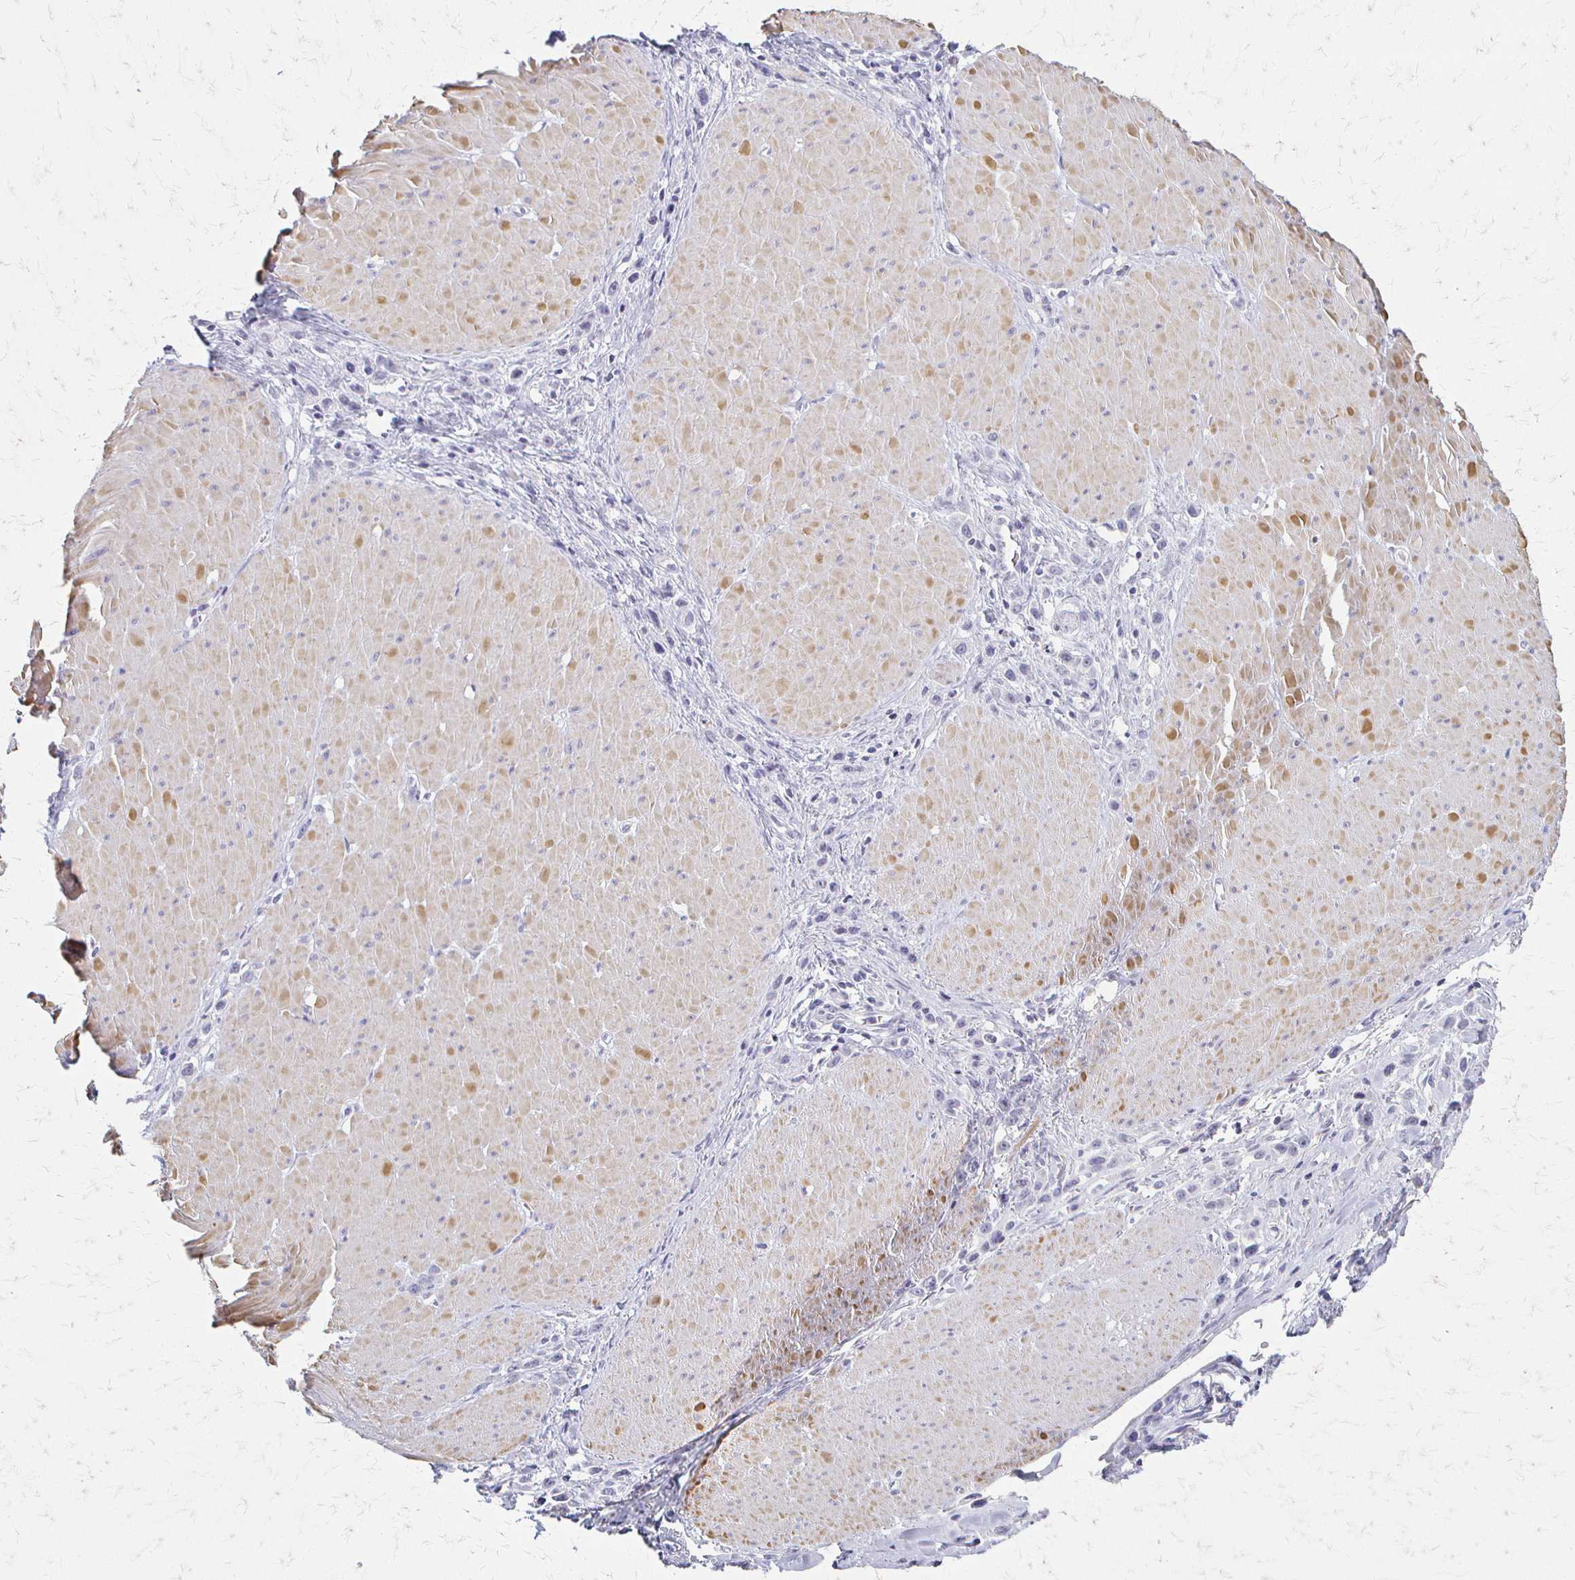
{"staining": {"intensity": "negative", "quantity": "none", "location": "none"}, "tissue": "stomach cancer", "cell_type": "Tumor cells", "image_type": "cancer", "snomed": [{"axis": "morphology", "description": "Adenocarcinoma, NOS"}, {"axis": "topography", "description": "Stomach"}], "caption": "IHC of adenocarcinoma (stomach) reveals no expression in tumor cells.", "gene": "ACP5", "patient": {"sex": "male", "age": 47}}